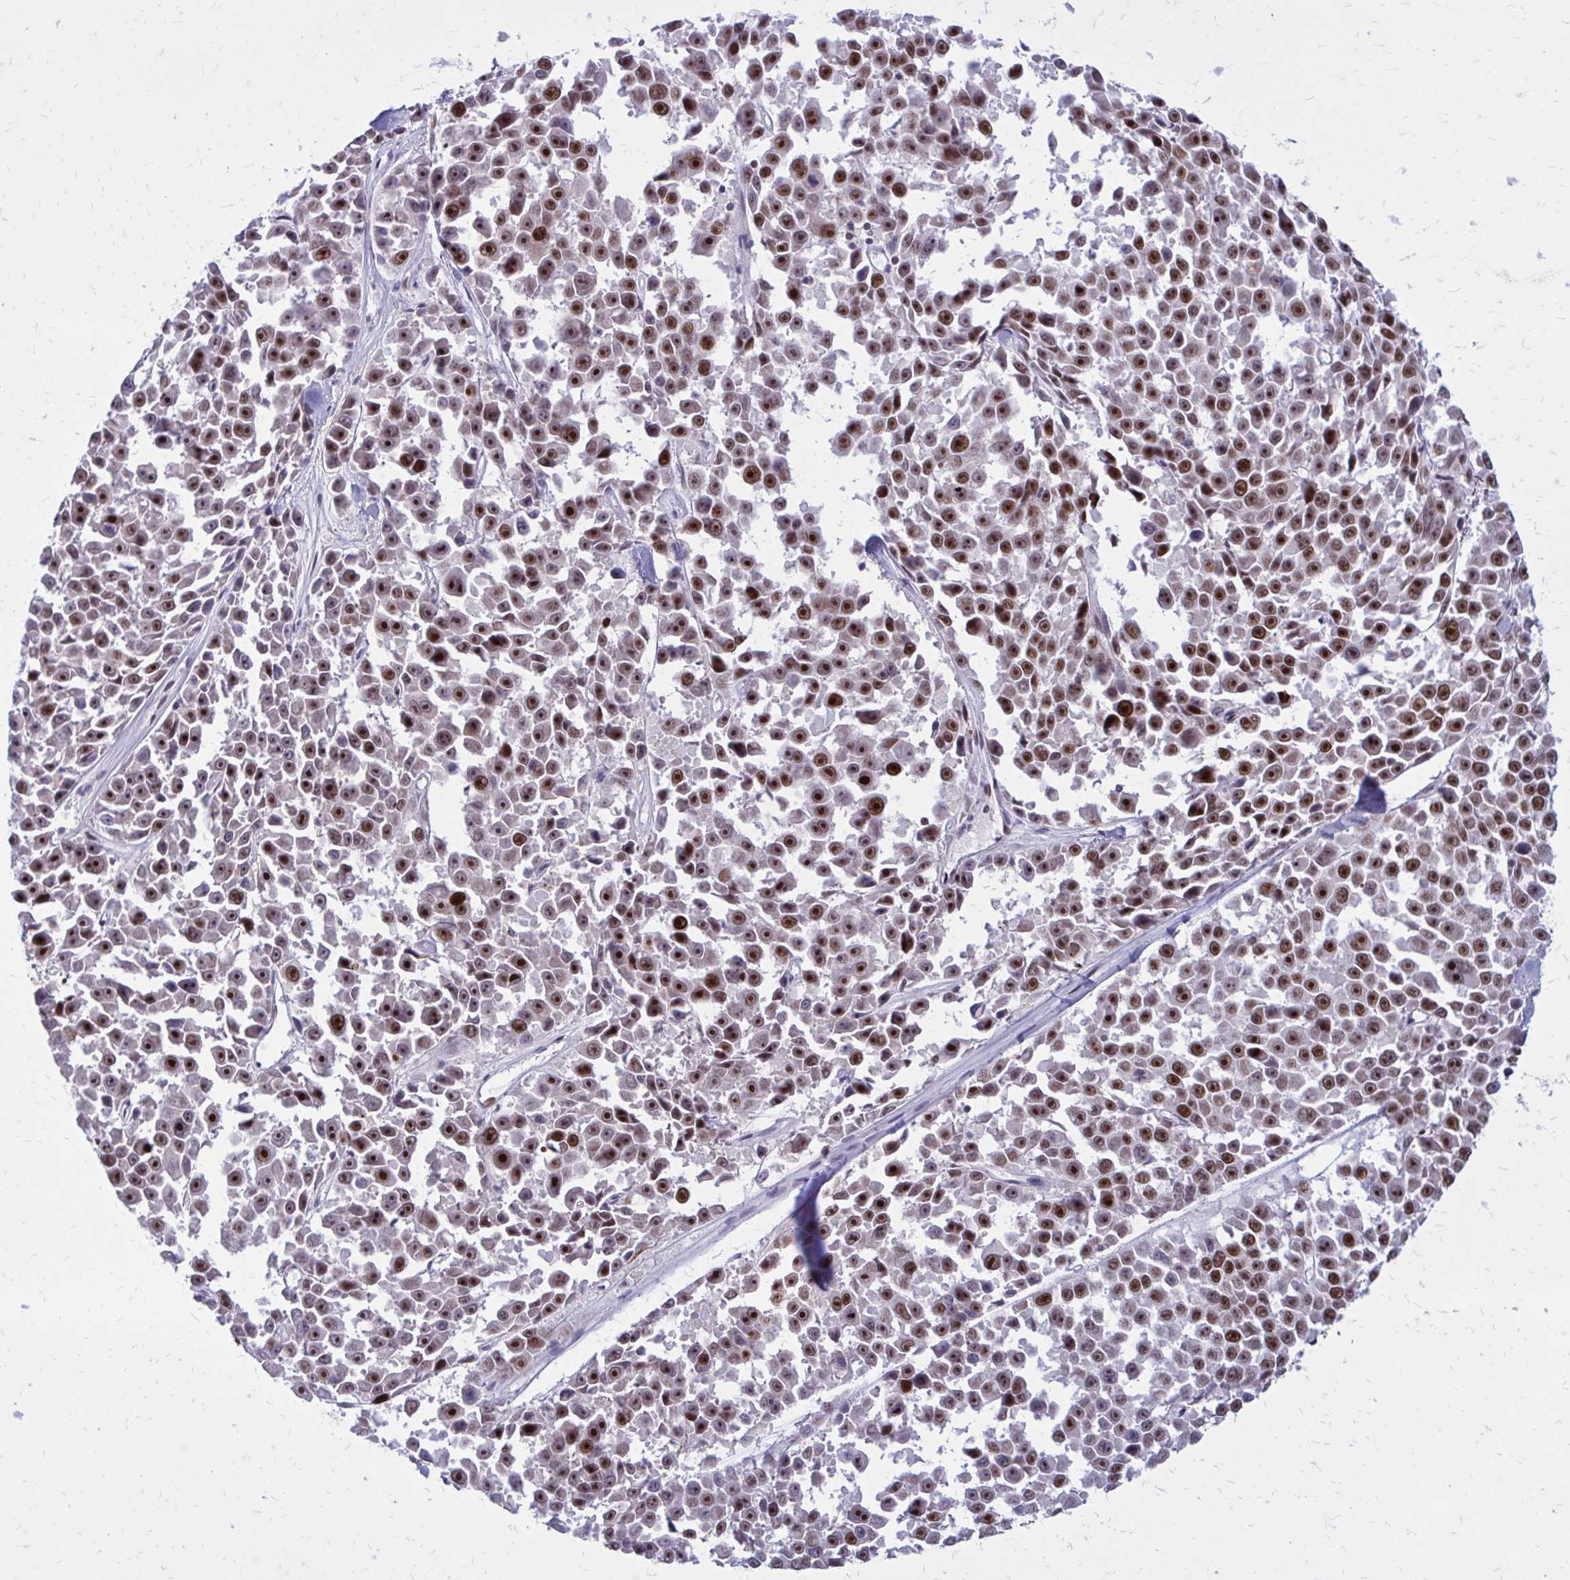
{"staining": {"intensity": "strong", "quantity": ">75%", "location": "nuclear"}, "tissue": "melanoma", "cell_type": "Tumor cells", "image_type": "cancer", "snomed": [{"axis": "morphology", "description": "Malignant melanoma, NOS"}, {"axis": "topography", "description": "Skin"}], "caption": "Immunohistochemical staining of malignant melanoma exhibits high levels of strong nuclear protein positivity in approximately >75% of tumor cells.", "gene": "PSME4", "patient": {"sex": "female", "age": 66}}